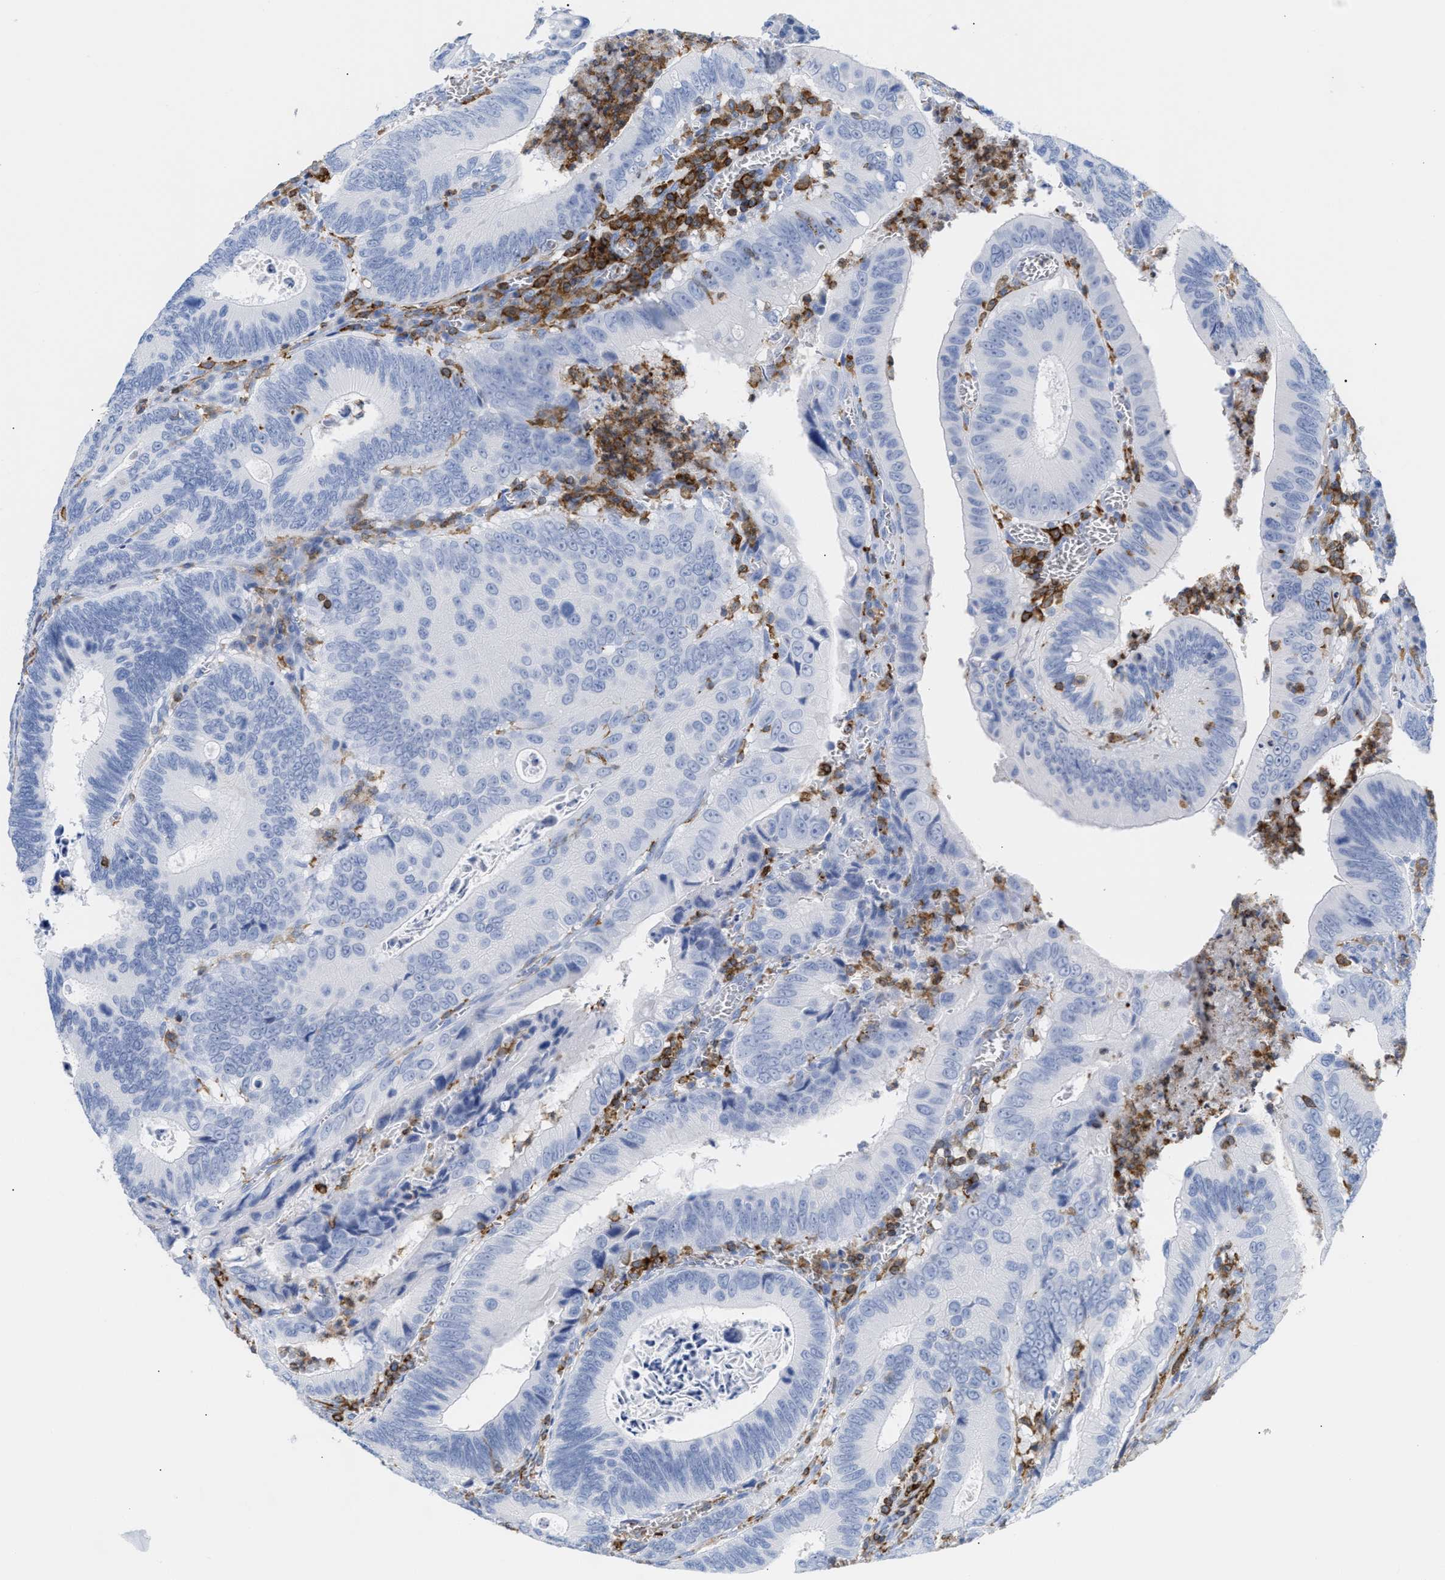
{"staining": {"intensity": "negative", "quantity": "none", "location": "none"}, "tissue": "colorectal cancer", "cell_type": "Tumor cells", "image_type": "cancer", "snomed": [{"axis": "morphology", "description": "Inflammation, NOS"}, {"axis": "morphology", "description": "Adenocarcinoma, NOS"}, {"axis": "topography", "description": "Colon"}], "caption": "This is a image of IHC staining of colorectal adenocarcinoma, which shows no positivity in tumor cells.", "gene": "LCP1", "patient": {"sex": "male", "age": 72}}